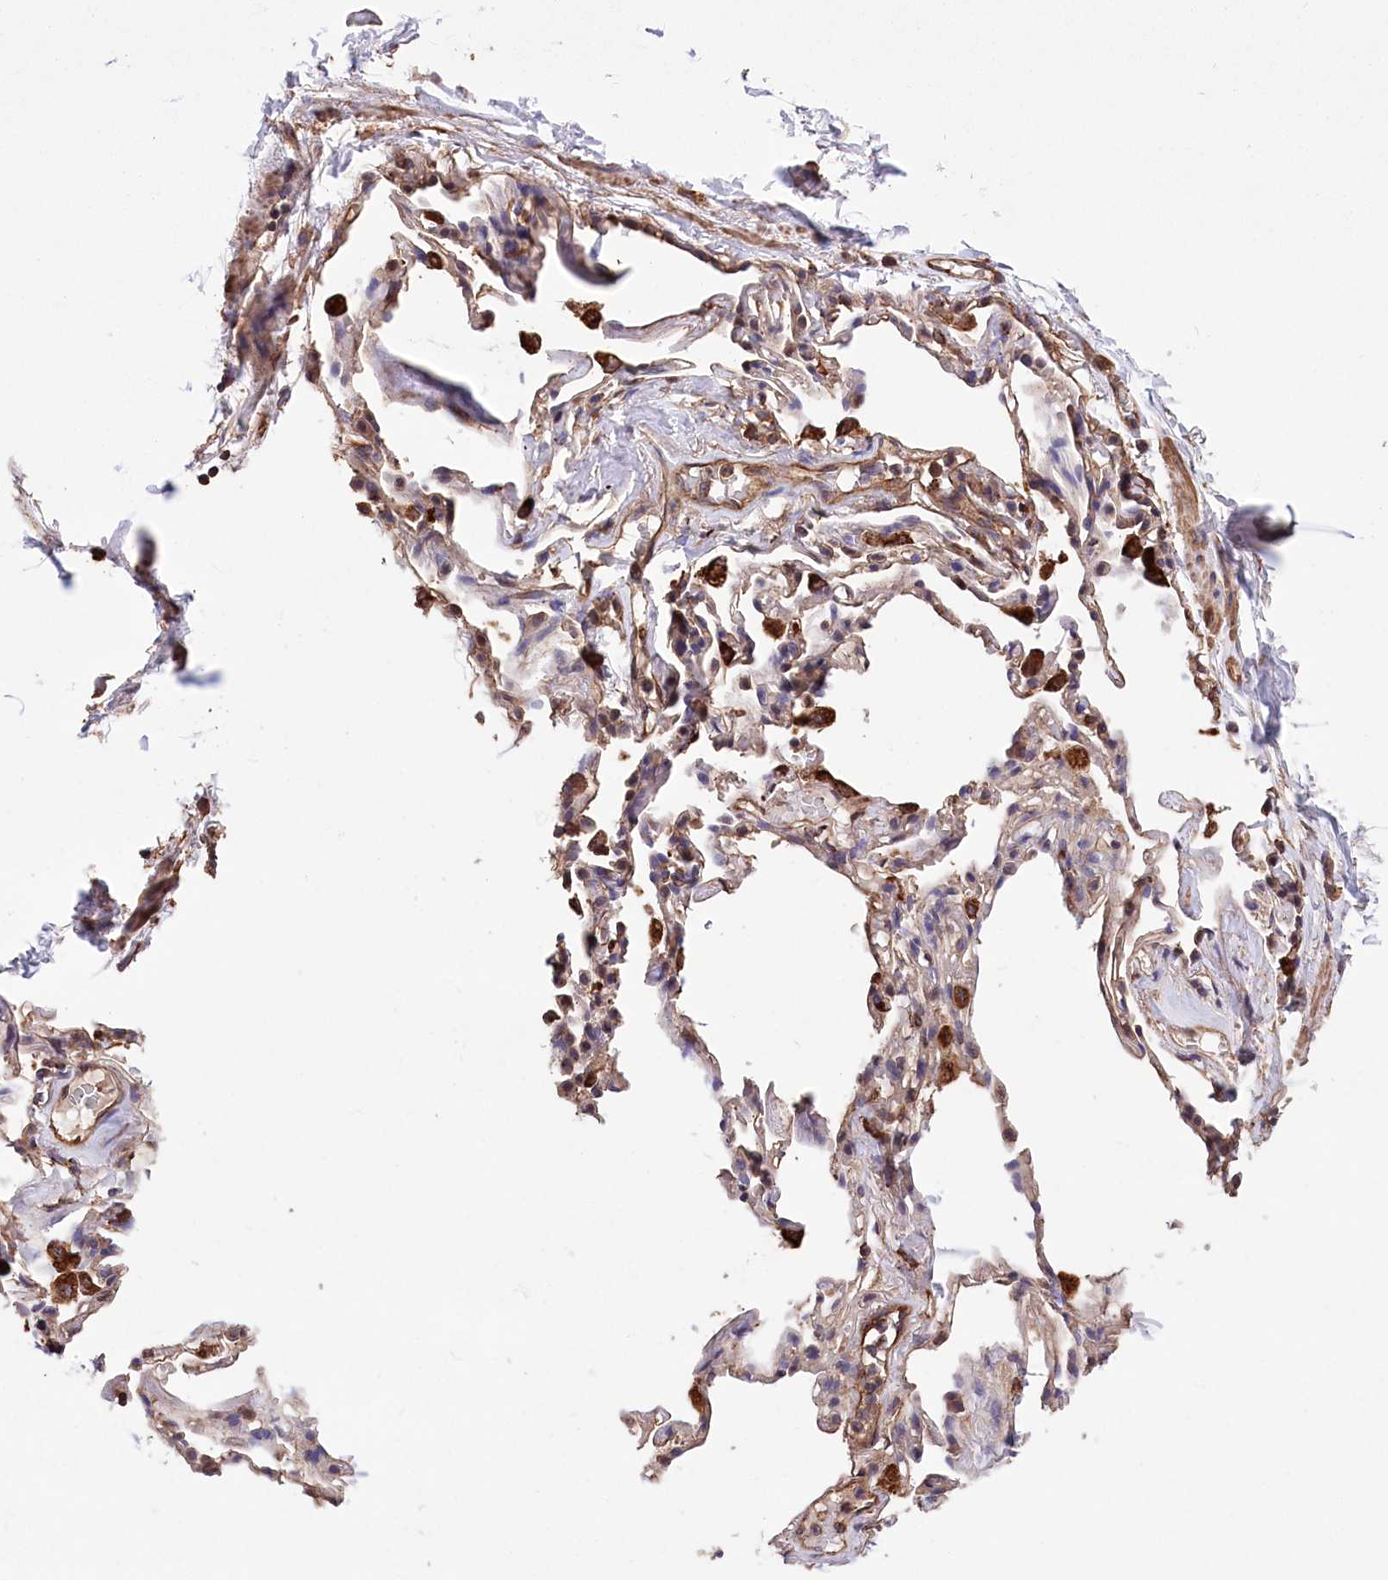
{"staining": {"intensity": "moderate", "quantity": ">75%", "location": "cytoplasmic/membranous"}, "tissue": "adipose tissue", "cell_type": "Adipocytes", "image_type": "normal", "snomed": [{"axis": "morphology", "description": "Normal tissue, NOS"}, {"axis": "topography", "description": "Lymph node"}, {"axis": "topography", "description": "Bronchus"}], "caption": "Adipose tissue stained with immunohistochemistry (IHC) displays moderate cytoplasmic/membranous staining in about >75% of adipocytes. Immunohistochemistry (ihc) stains the protein of interest in brown and the nuclei are stained blue.", "gene": "DPP3", "patient": {"sex": "male", "age": 63}}